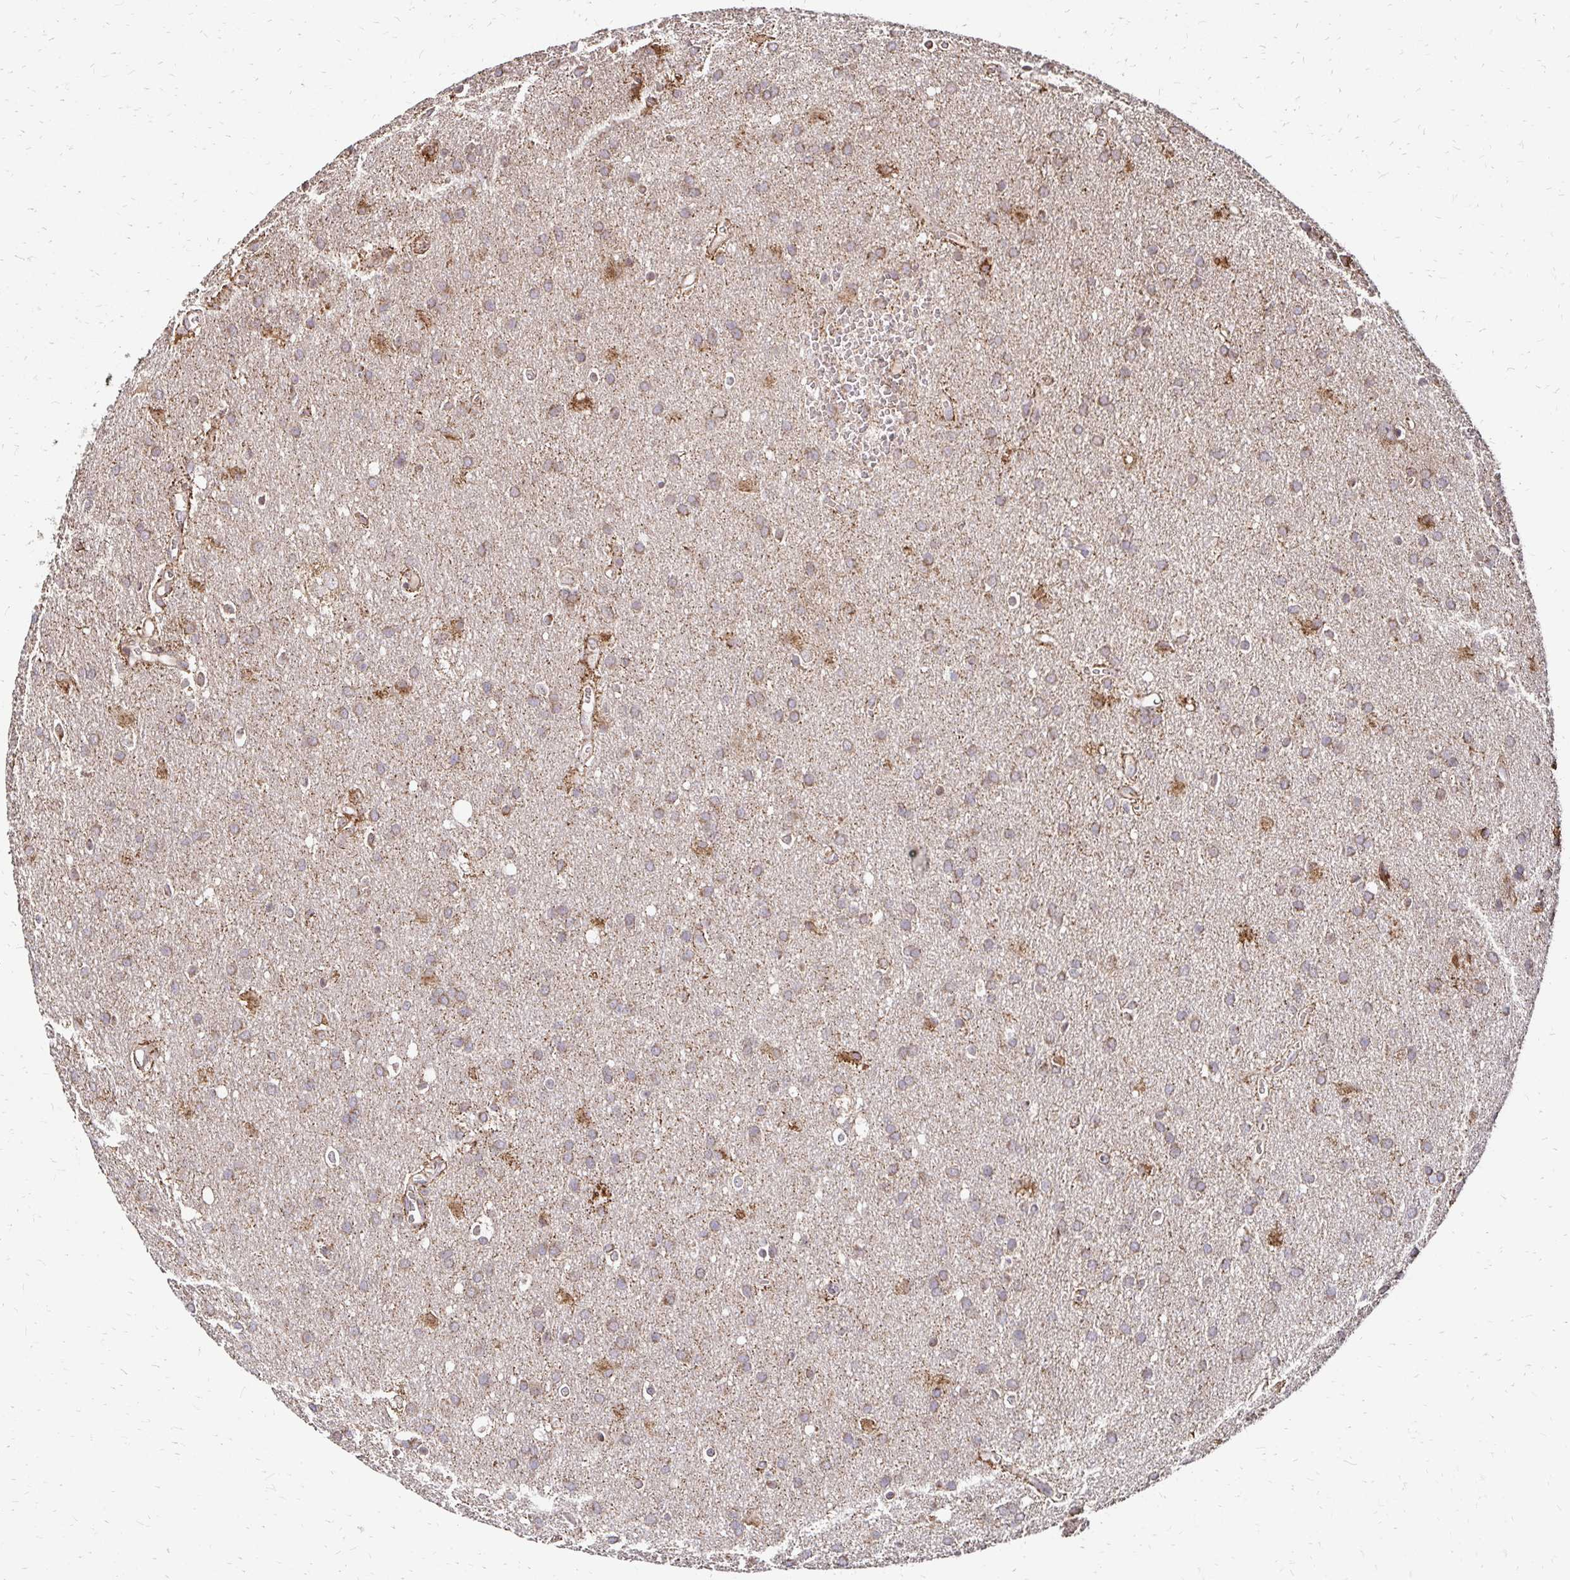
{"staining": {"intensity": "moderate", "quantity": "25%-75%", "location": "cytoplasmic/membranous"}, "tissue": "glioma", "cell_type": "Tumor cells", "image_type": "cancer", "snomed": [{"axis": "morphology", "description": "Glioma, malignant, Low grade"}, {"axis": "topography", "description": "Brain"}], "caption": "This photomicrograph reveals low-grade glioma (malignant) stained with IHC to label a protein in brown. The cytoplasmic/membranous of tumor cells show moderate positivity for the protein. Nuclei are counter-stained blue.", "gene": "ZW10", "patient": {"sex": "male", "age": 66}}